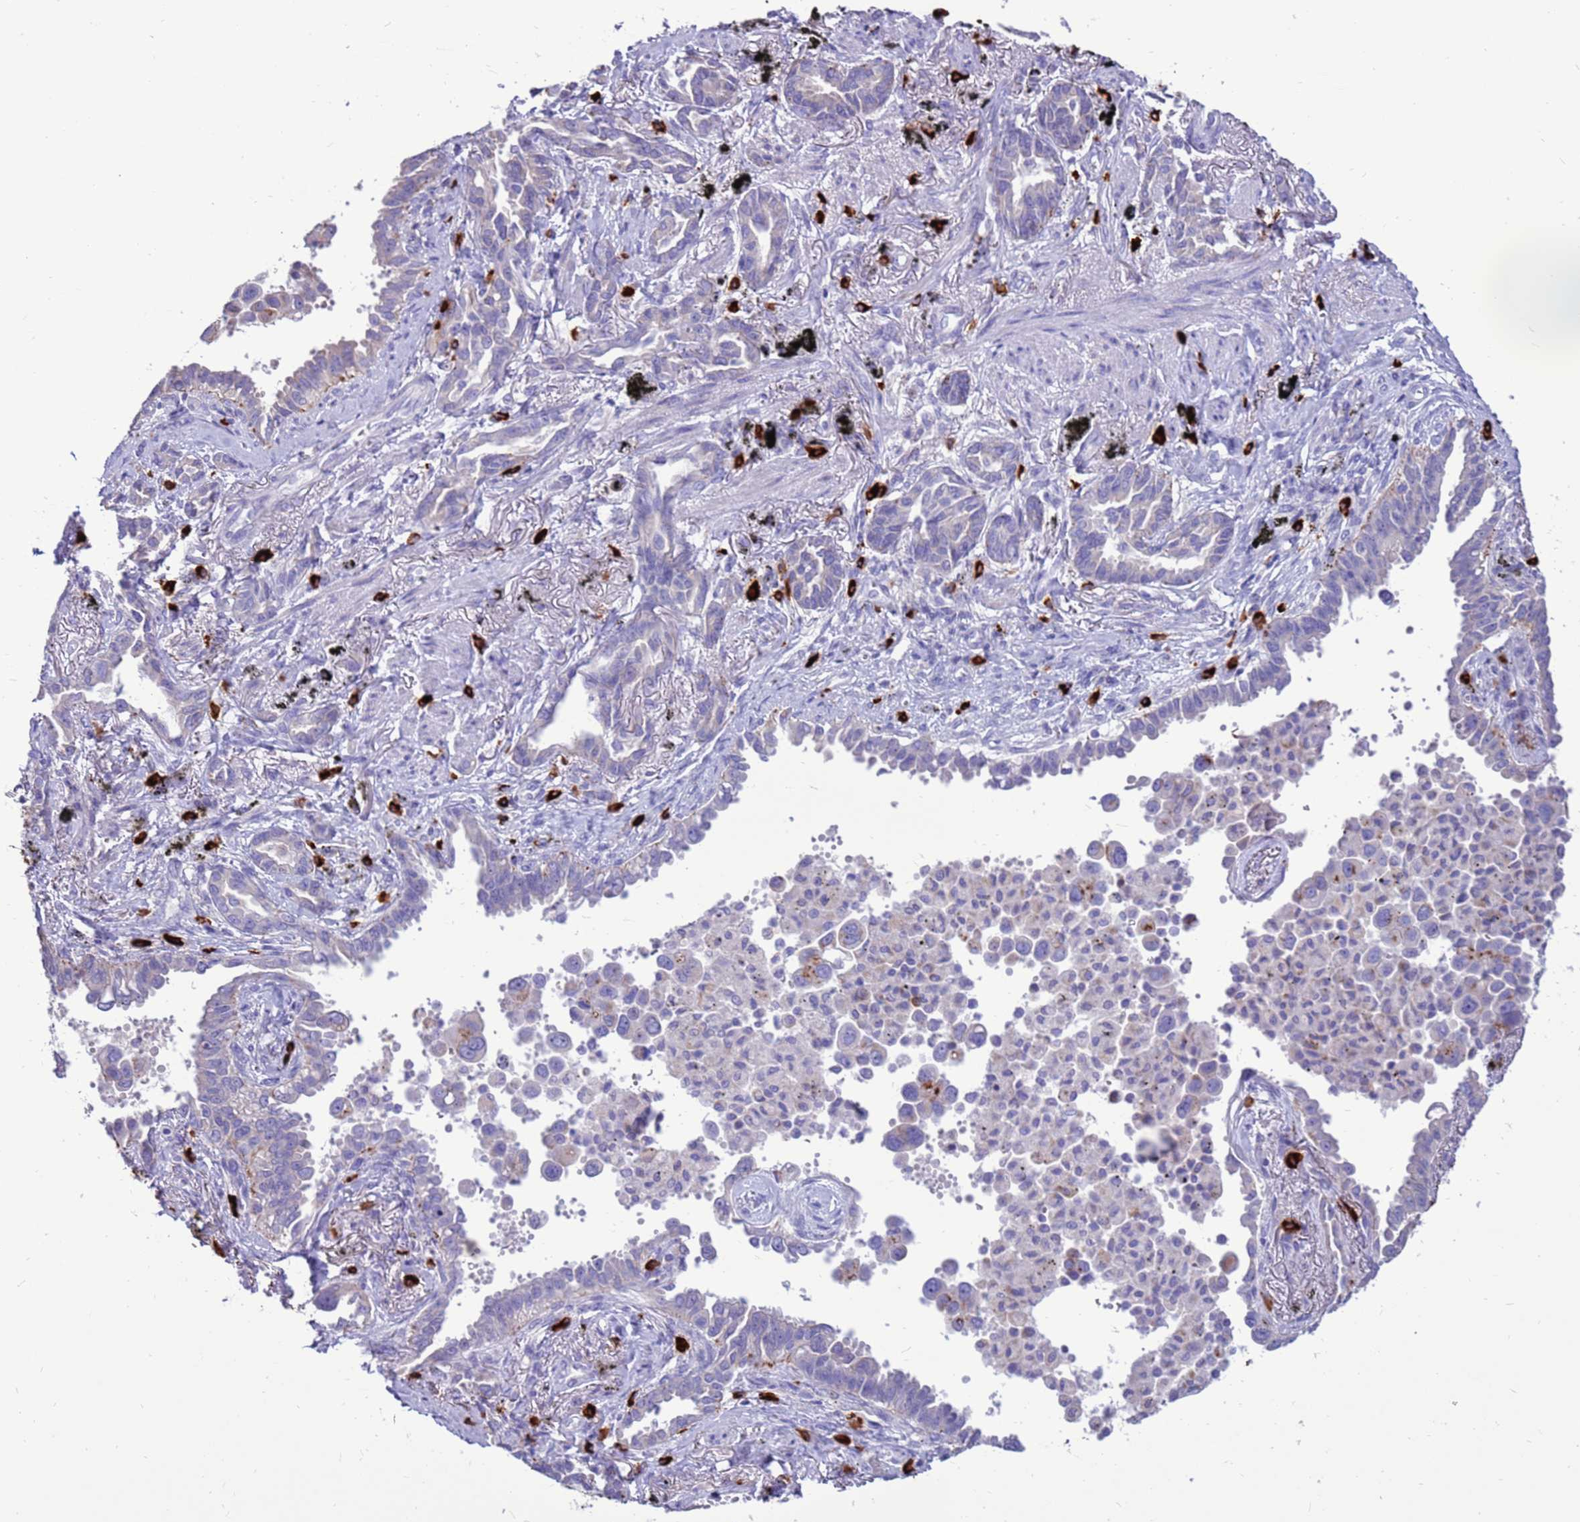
{"staining": {"intensity": "negative", "quantity": "none", "location": "none"}, "tissue": "lung cancer", "cell_type": "Tumor cells", "image_type": "cancer", "snomed": [{"axis": "morphology", "description": "Adenocarcinoma, NOS"}, {"axis": "topography", "description": "Lung"}], "caption": "Tumor cells are negative for brown protein staining in lung cancer (adenocarcinoma). (Stains: DAB IHC with hematoxylin counter stain, Microscopy: brightfield microscopy at high magnification).", "gene": "PDE10A", "patient": {"sex": "male", "age": 67}}